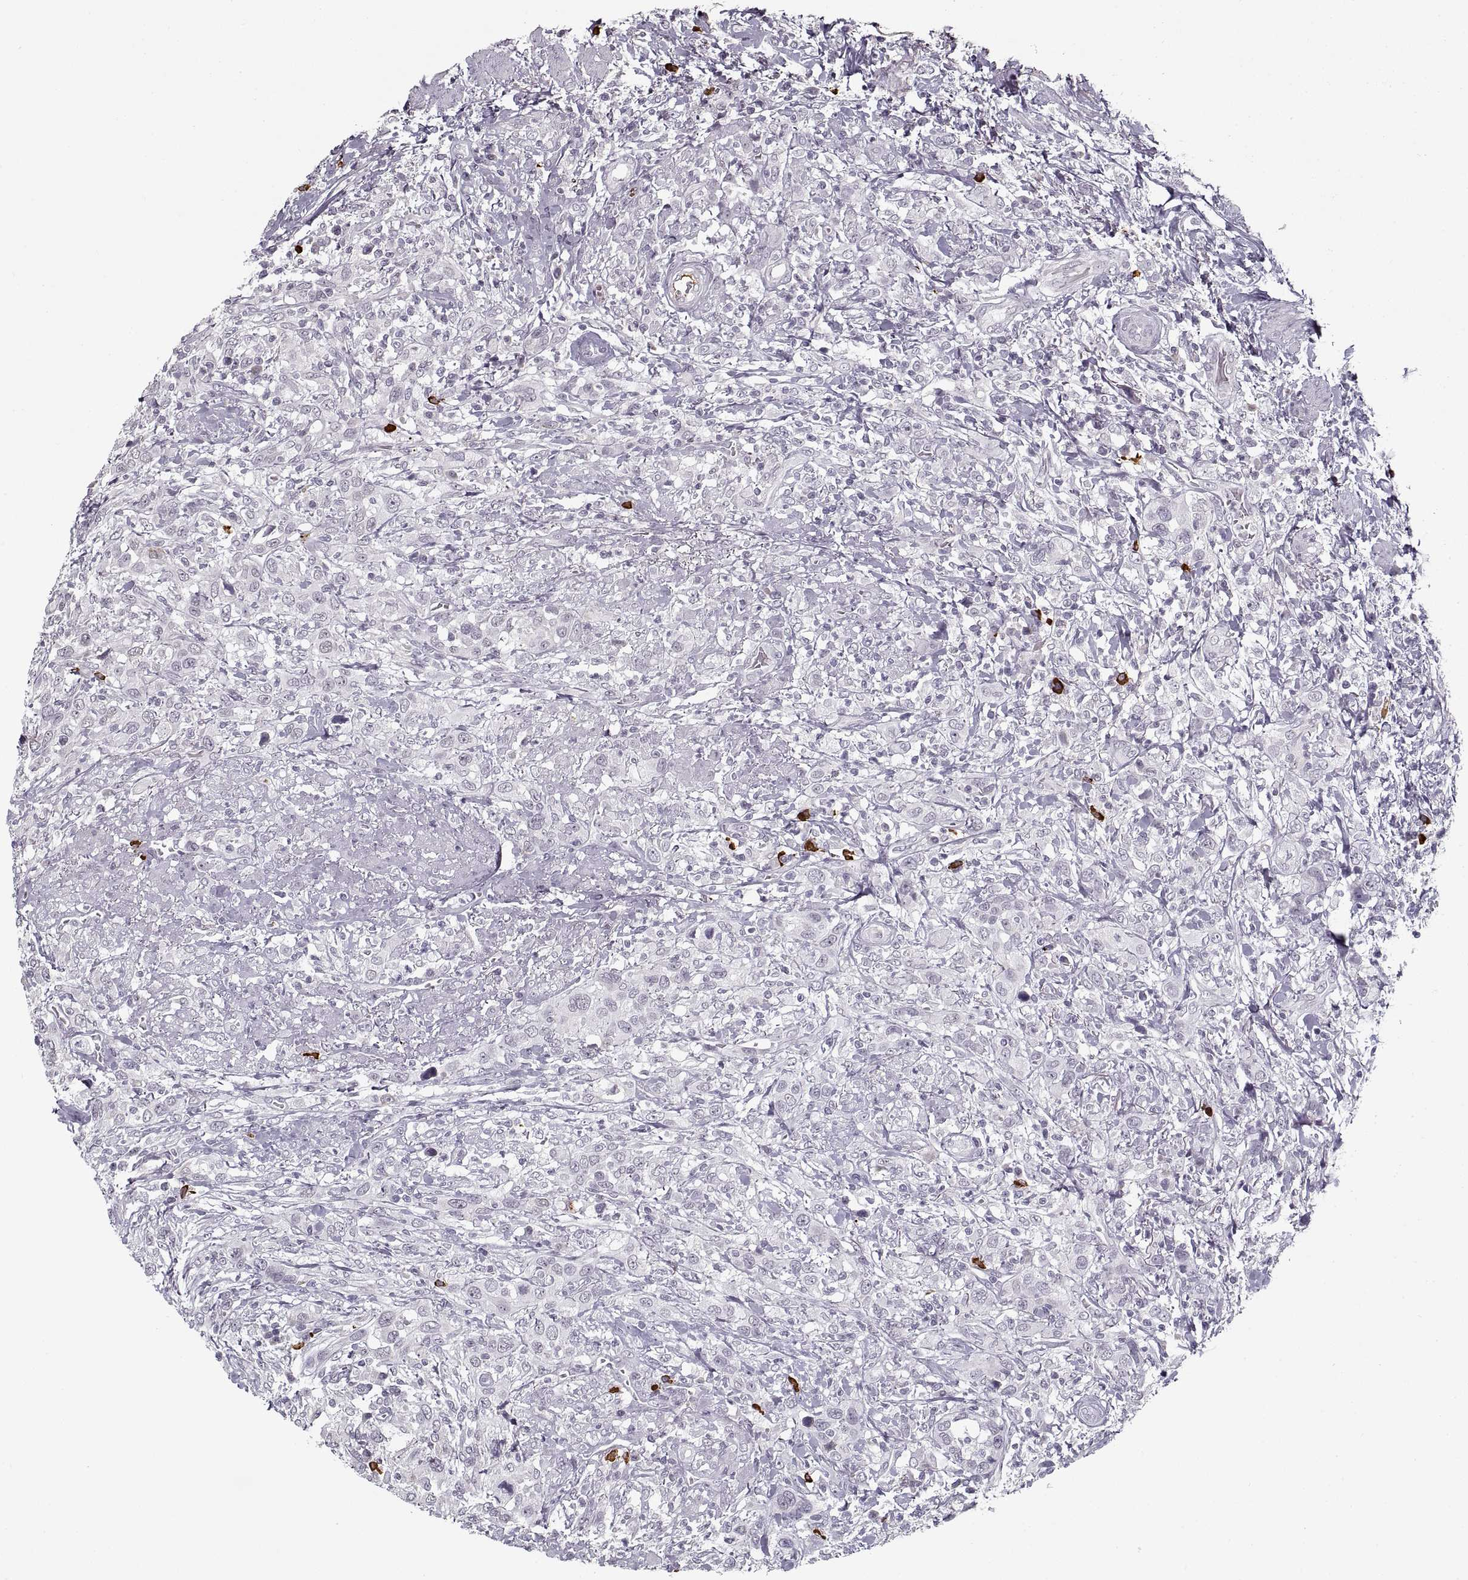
{"staining": {"intensity": "negative", "quantity": "none", "location": "none"}, "tissue": "urothelial cancer", "cell_type": "Tumor cells", "image_type": "cancer", "snomed": [{"axis": "morphology", "description": "Urothelial carcinoma, NOS"}, {"axis": "morphology", "description": "Urothelial carcinoma, High grade"}, {"axis": "topography", "description": "Urinary bladder"}], "caption": "Immunohistochemistry (IHC) of human urothelial cancer displays no positivity in tumor cells.", "gene": "GAD2", "patient": {"sex": "female", "age": 64}}